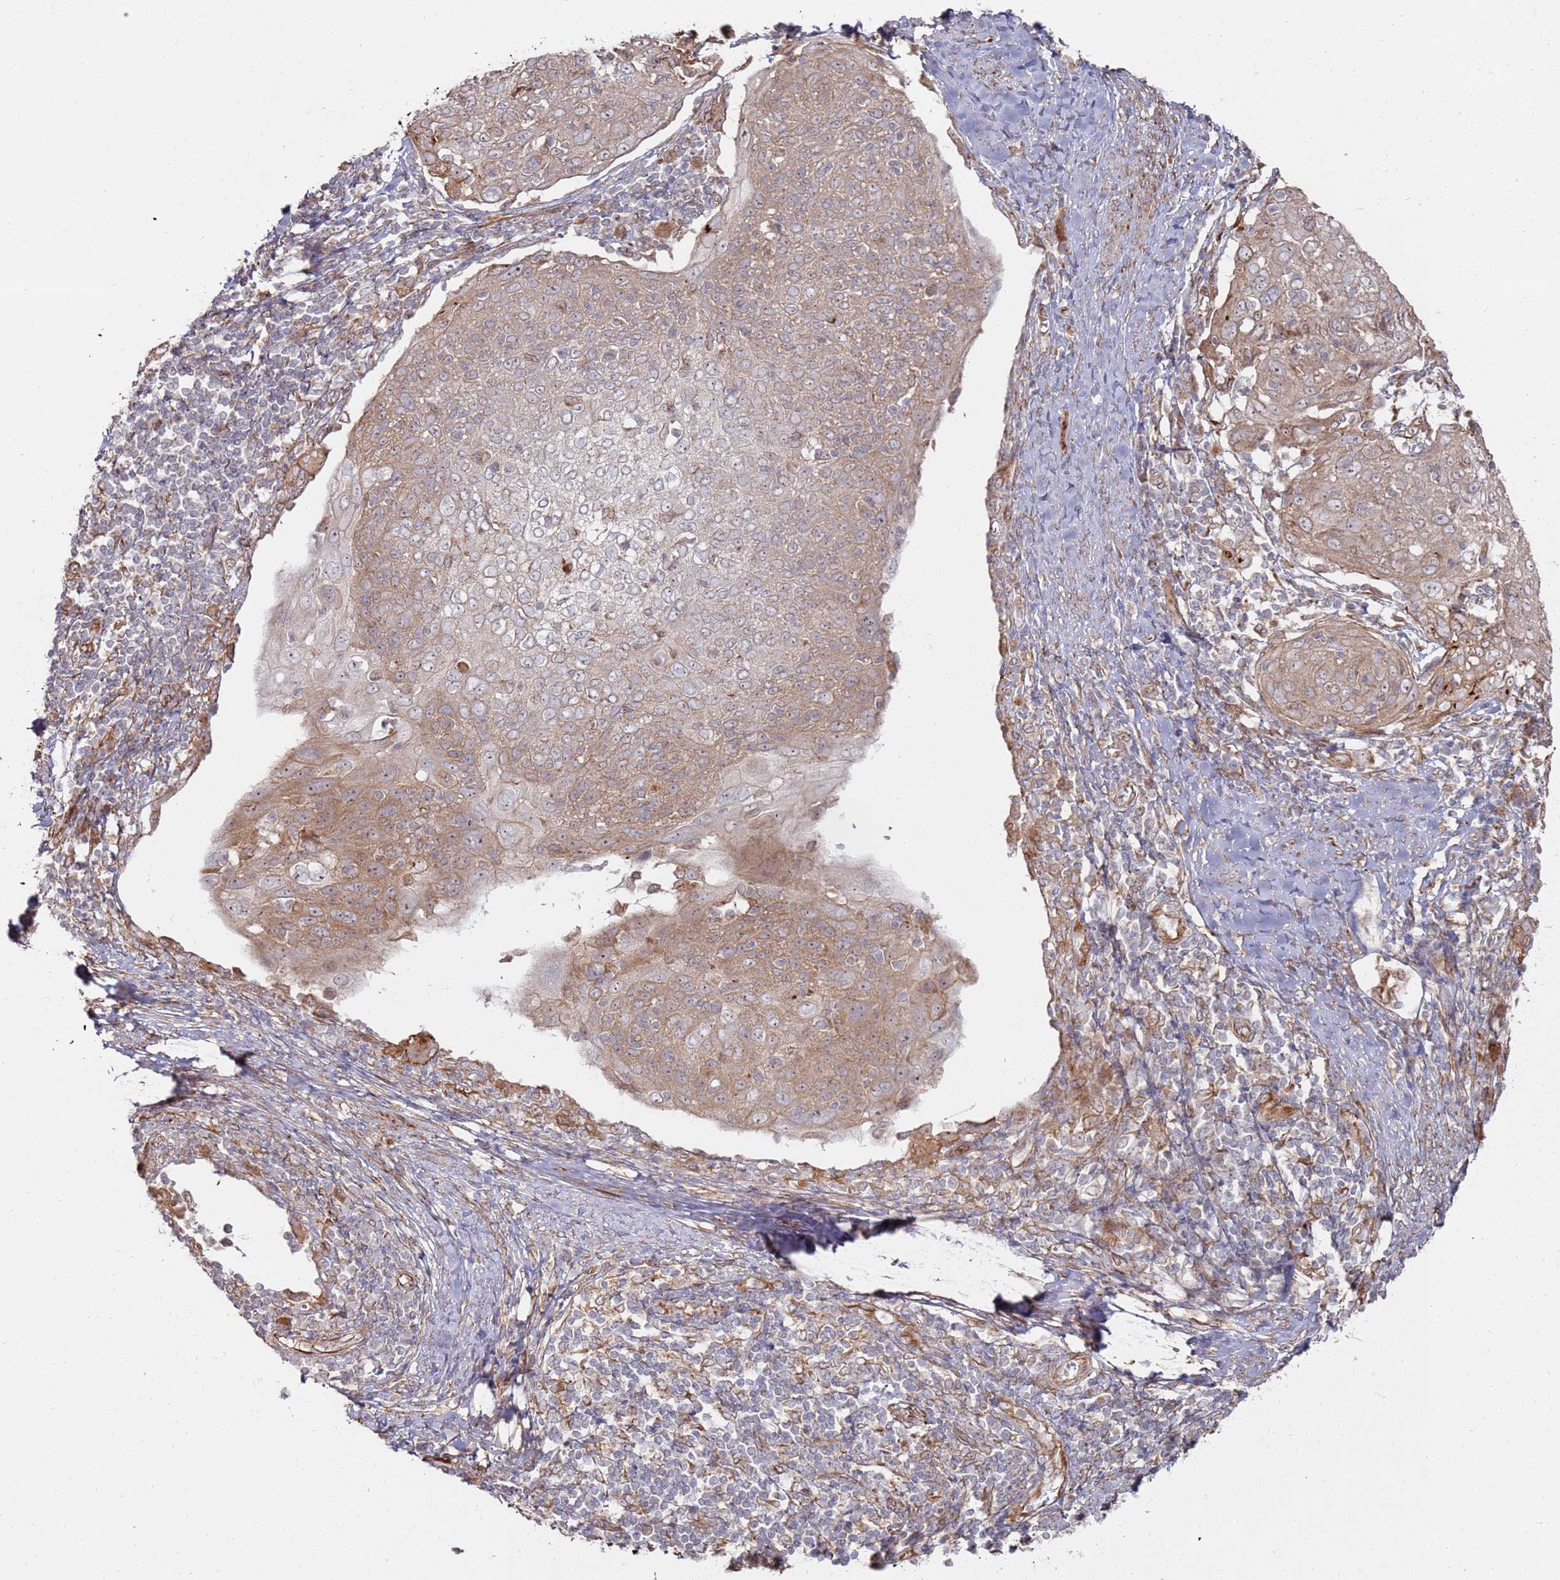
{"staining": {"intensity": "weak", "quantity": "25%-75%", "location": "cytoplasmic/membranous"}, "tissue": "cervical cancer", "cell_type": "Tumor cells", "image_type": "cancer", "snomed": [{"axis": "morphology", "description": "Squamous cell carcinoma, NOS"}, {"axis": "topography", "description": "Cervix"}], "caption": "Human cervical cancer (squamous cell carcinoma) stained for a protein (brown) demonstrates weak cytoplasmic/membranous positive expression in approximately 25%-75% of tumor cells.", "gene": "PHF21A", "patient": {"sex": "female", "age": 67}}